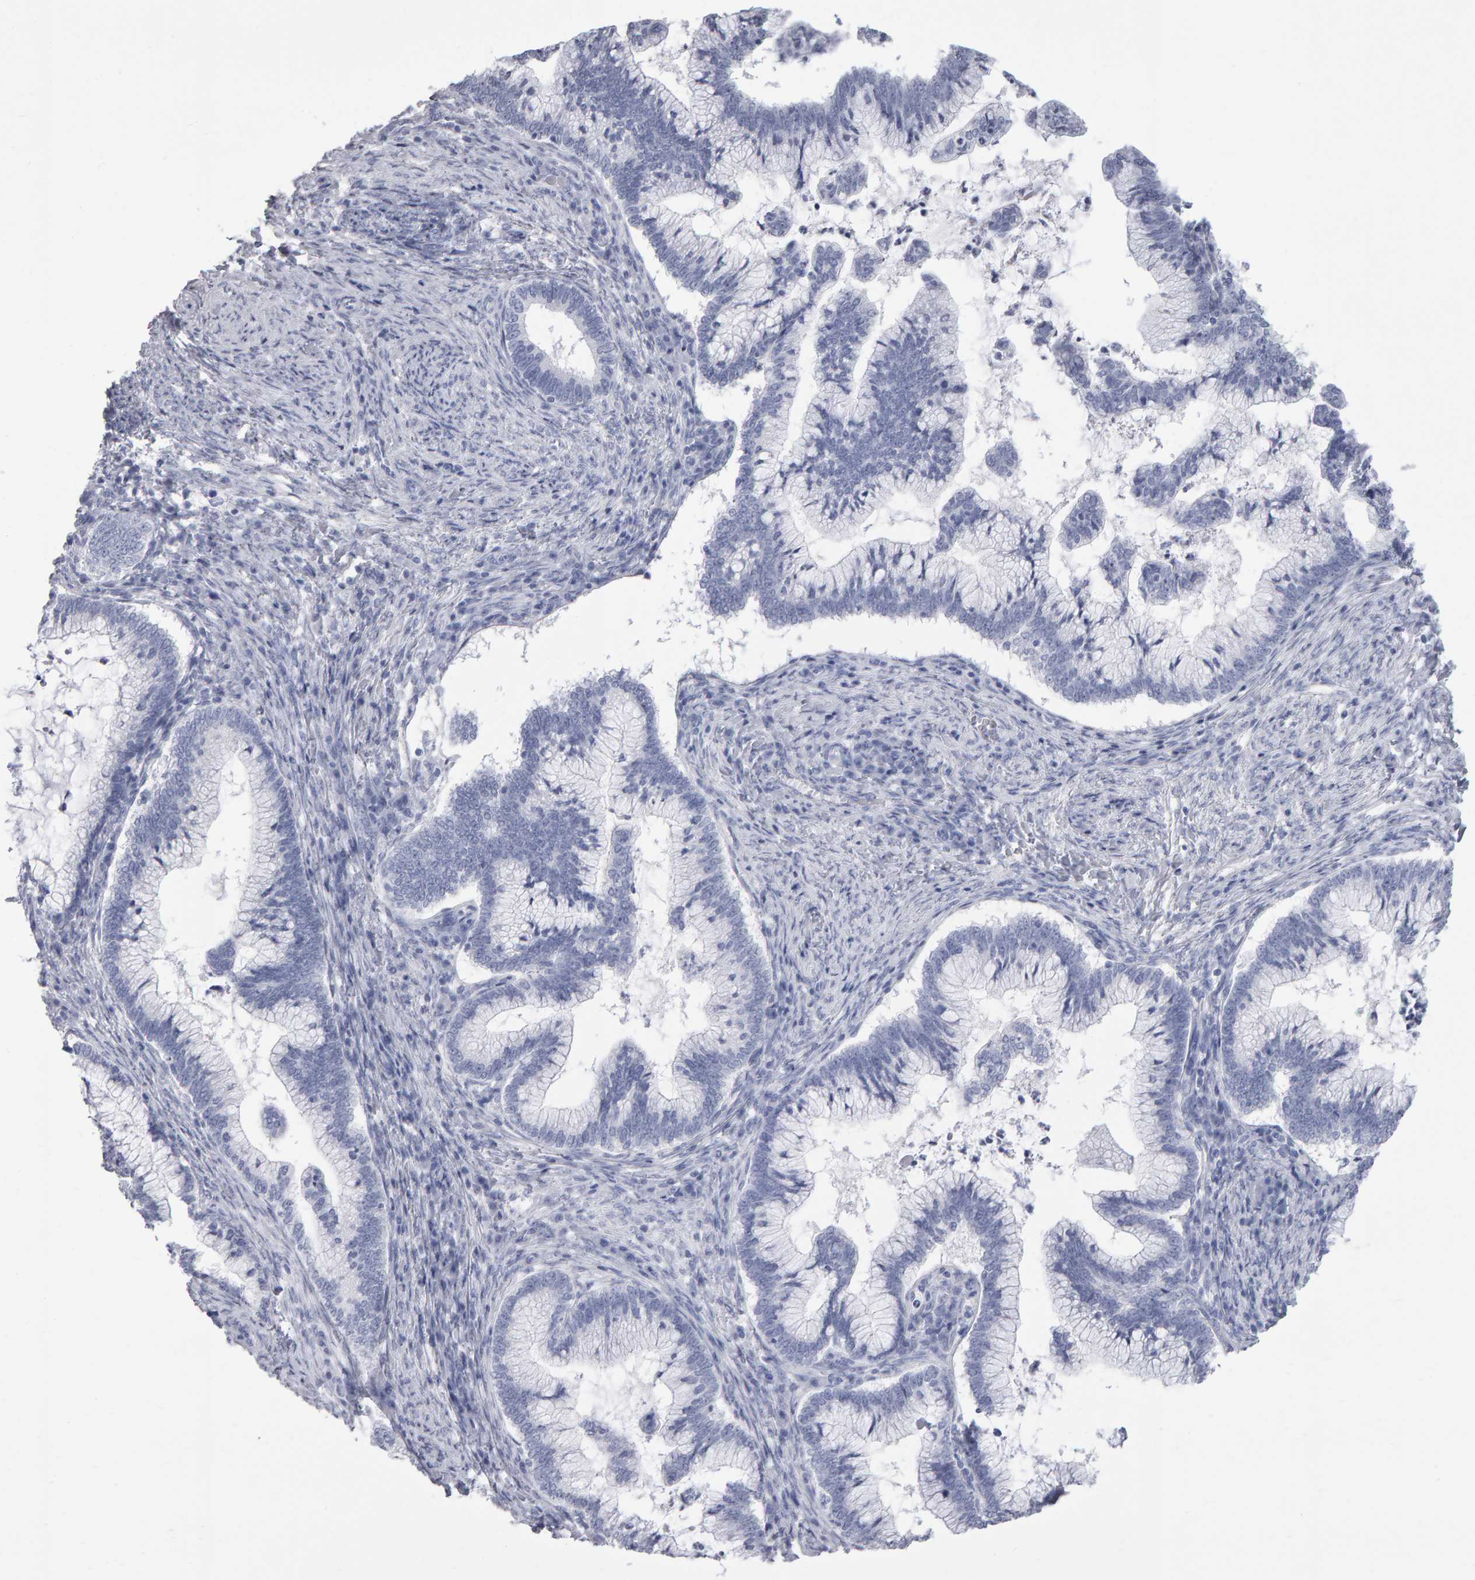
{"staining": {"intensity": "negative", "quantity": "none", "location": "none"}, "tissue": "cervical cancer", "cell_type": "Tumor cells", "image_type": "cancer", "snomed": [{"axis": "morphology", "description": "Adenocarcinoma, NOS"}, {"axis": "topography", "description": "Cervix"}], "caption": "DAB immunohistochemical staining of cervical adenocarcinoma reveals no significant positivity in tumor cells.", "gene": "NCDN", "patient": {"sex": "female", "age": 36}}